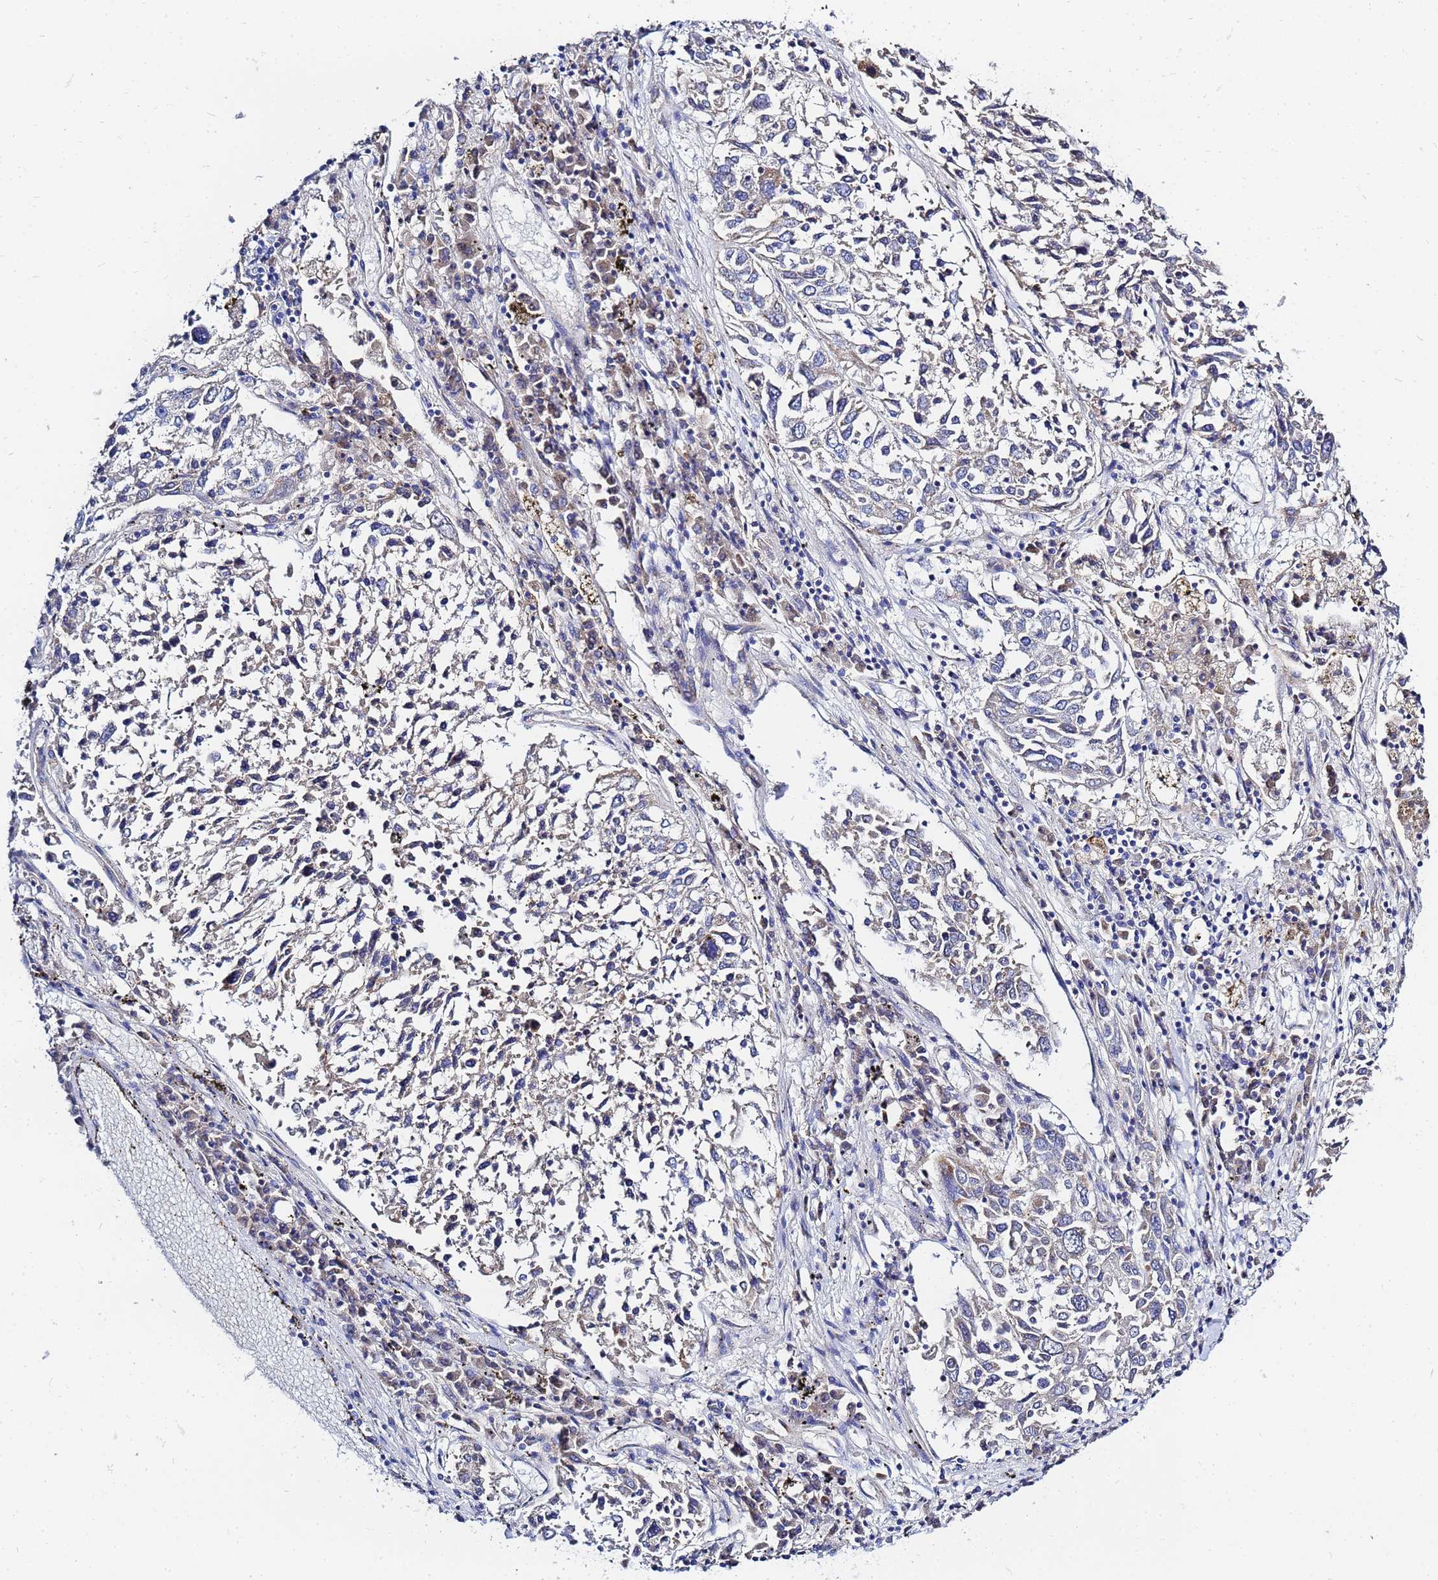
{"staining": {"intensity": "weak", "quantity": "25%-75%", "location": "cytoplasmic/membranous"}, "tissue": "lung cancer", "cell_type": "Tumor cells", "image_type": "cancer", "snomed": [{"axis": "morphology", "description": "Squamous cell carcinoma, NOS"}, {"axis": "topography", "description": "Lung"}], "caption": "IHC of squamous cell carcinoma (lung) demonstrates low levels of weak cytoplasmic/membranous expression in approximately 25%-75% of tumor cells.", "gene": "FAHD2A", "patient": {"sex": "male", "age": 65}}